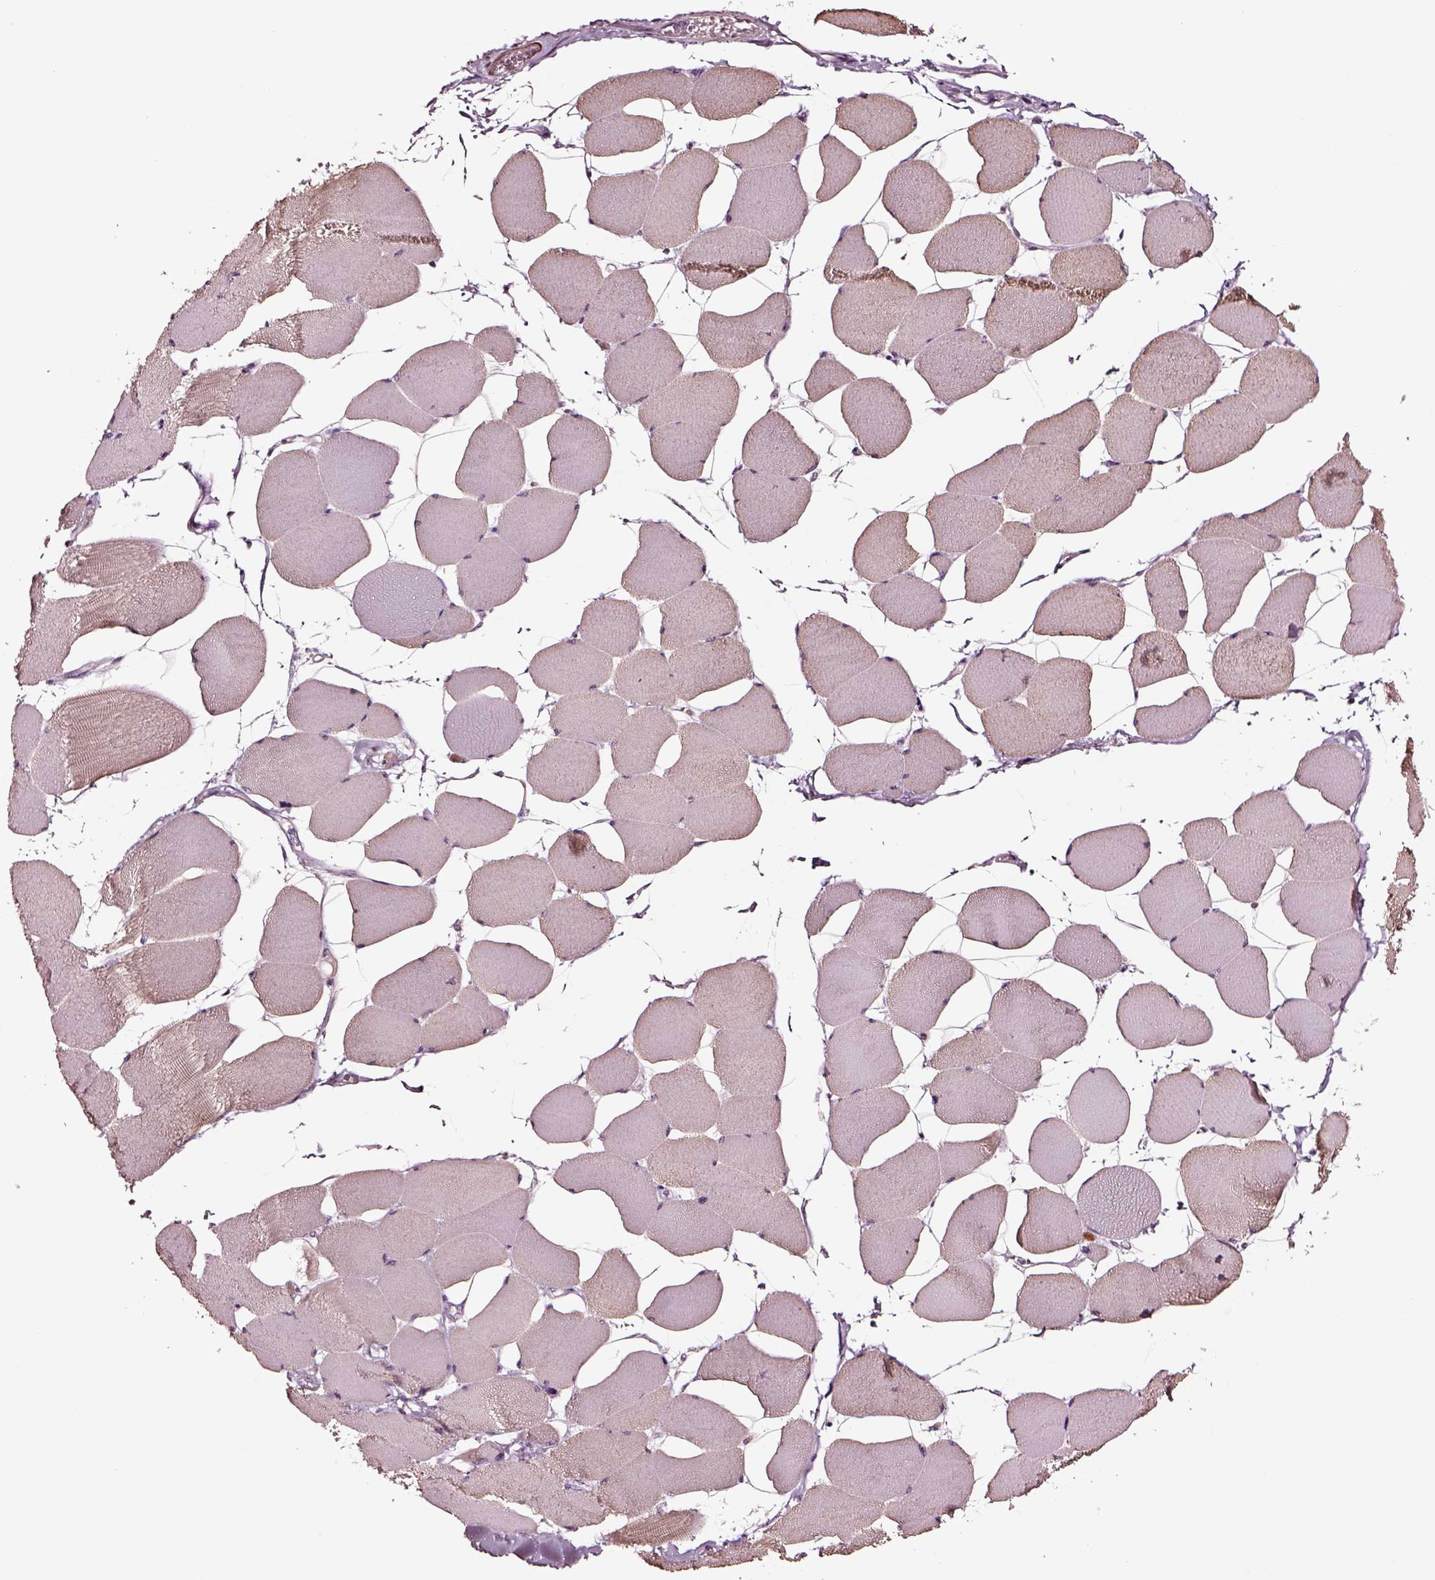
{"staining": {"intensity": "weak", "quantity": "<25%", "location": "cytoplasmic/membranous"}, "tissue": "skeletal muscle", "cell_type": "Myocytes", "image_type": "normal", "snomed": [{"axis": "morphology", "description": "Normal tissue, NOS"}, {"axis": "topography", "description": "Skeletal muscle"}], "caption": "DAB (3,3'-diaminobenzidine) immunohistochemical staining of normal skeletal muscle shows no significant staining in myocytes.", "gene": "SOX10", "patient": {"sex": "female", "age": 75}}